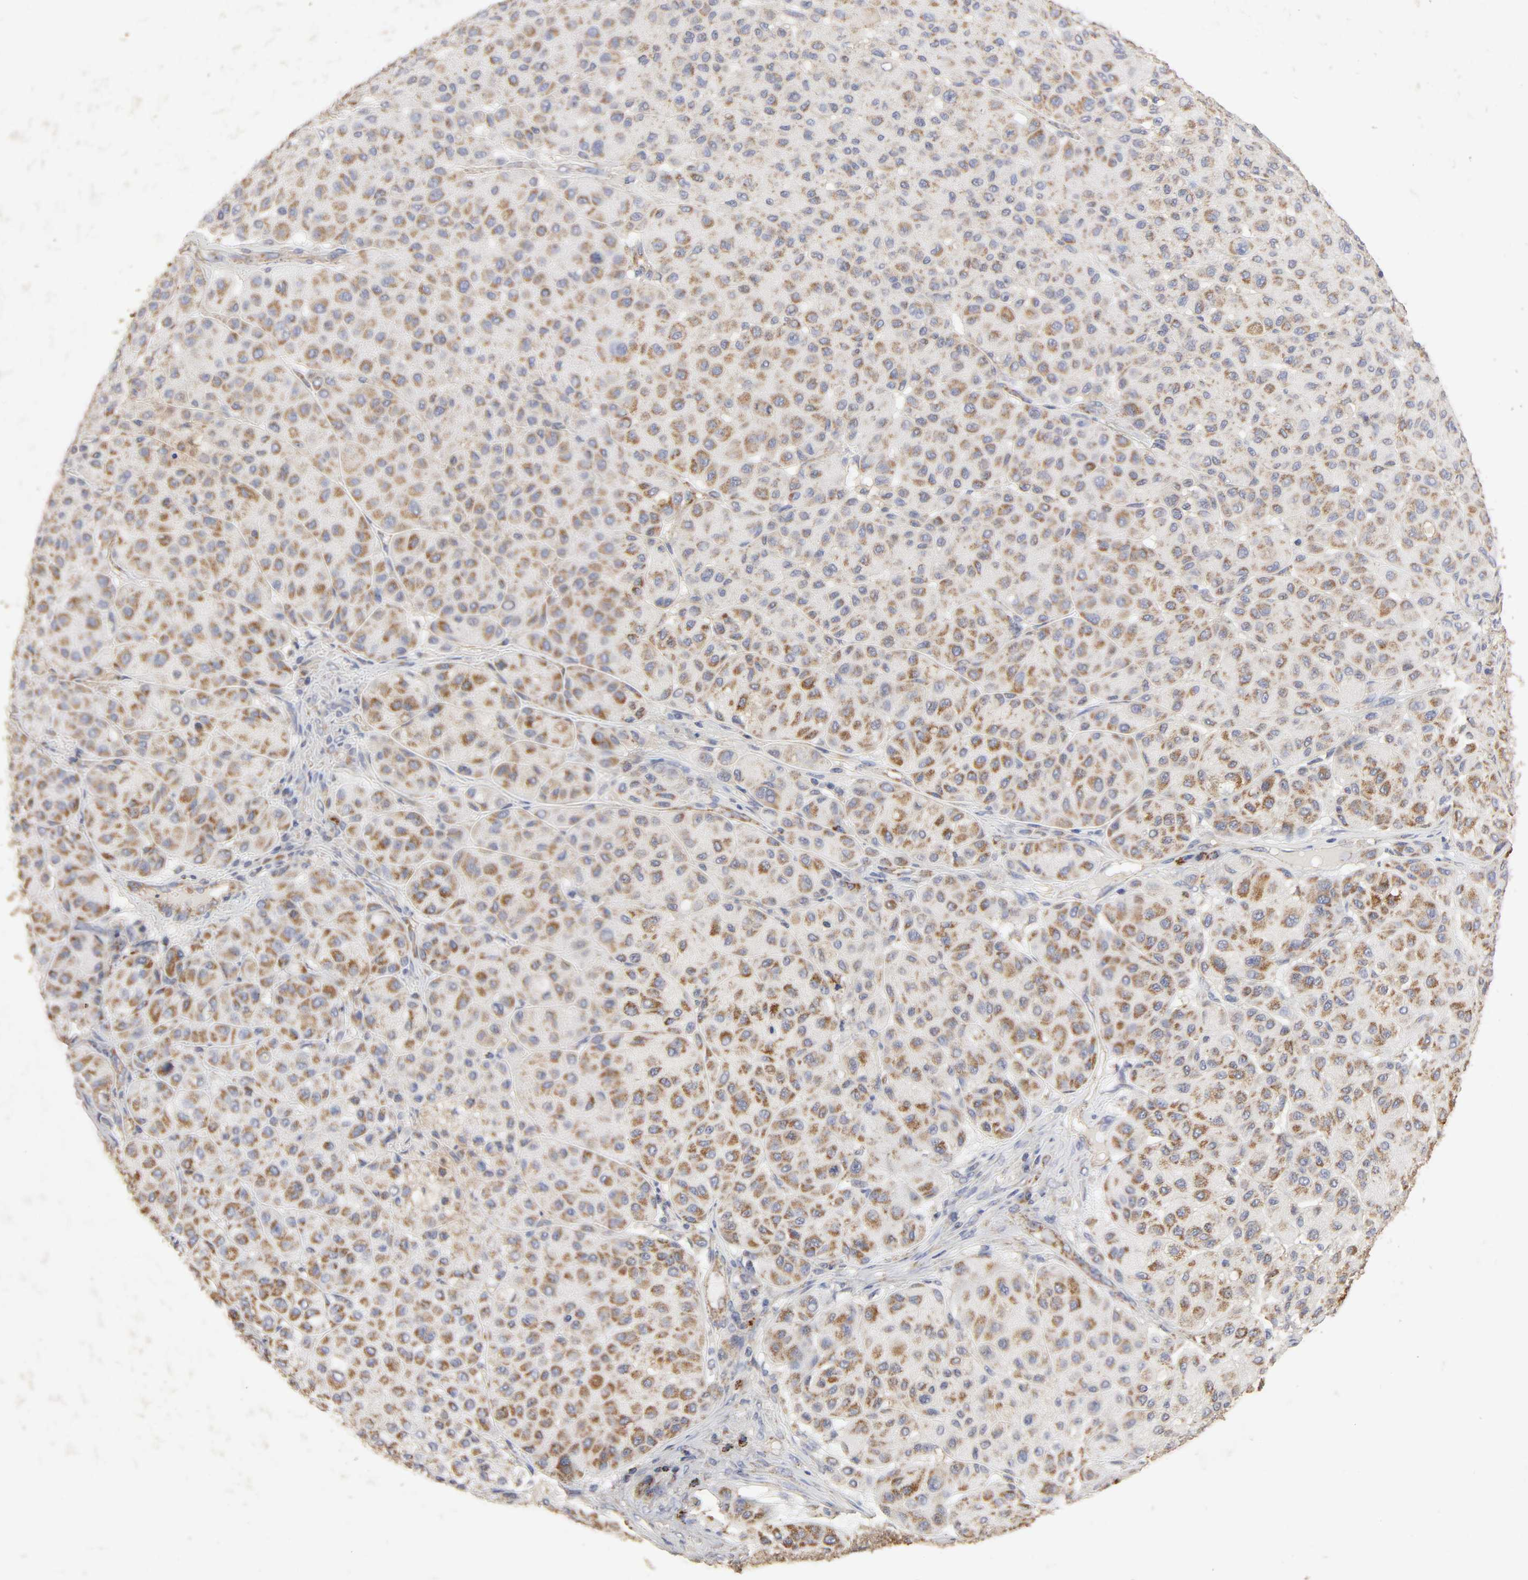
{"staining": {"intensity": "strong", "quantity": ">75%", "location": "cytoplasmic/membranous"}, "tissue": "melanoma", "cell_type": "Tumor cells", "image_type": "cancer", "snomed": [{"axis": "morphology", "description": "Normal tissue, NOS"}, {"axis": "morphology", "description": "Malignant melanoma, Metastatic site"}, {"axis": "topography", "description": "Skin"}], "caption": "Protein expression analysis of human malignant melanoma (metastatic site) reveals strong cytoplasmic/membranous positivity in about >75% of tumor cells. Immunohistochemistry stains the protein in brown and the nuclei are stained blue.", "gene": "CYCS", "patient": {"sex": "male", "age": 41}}